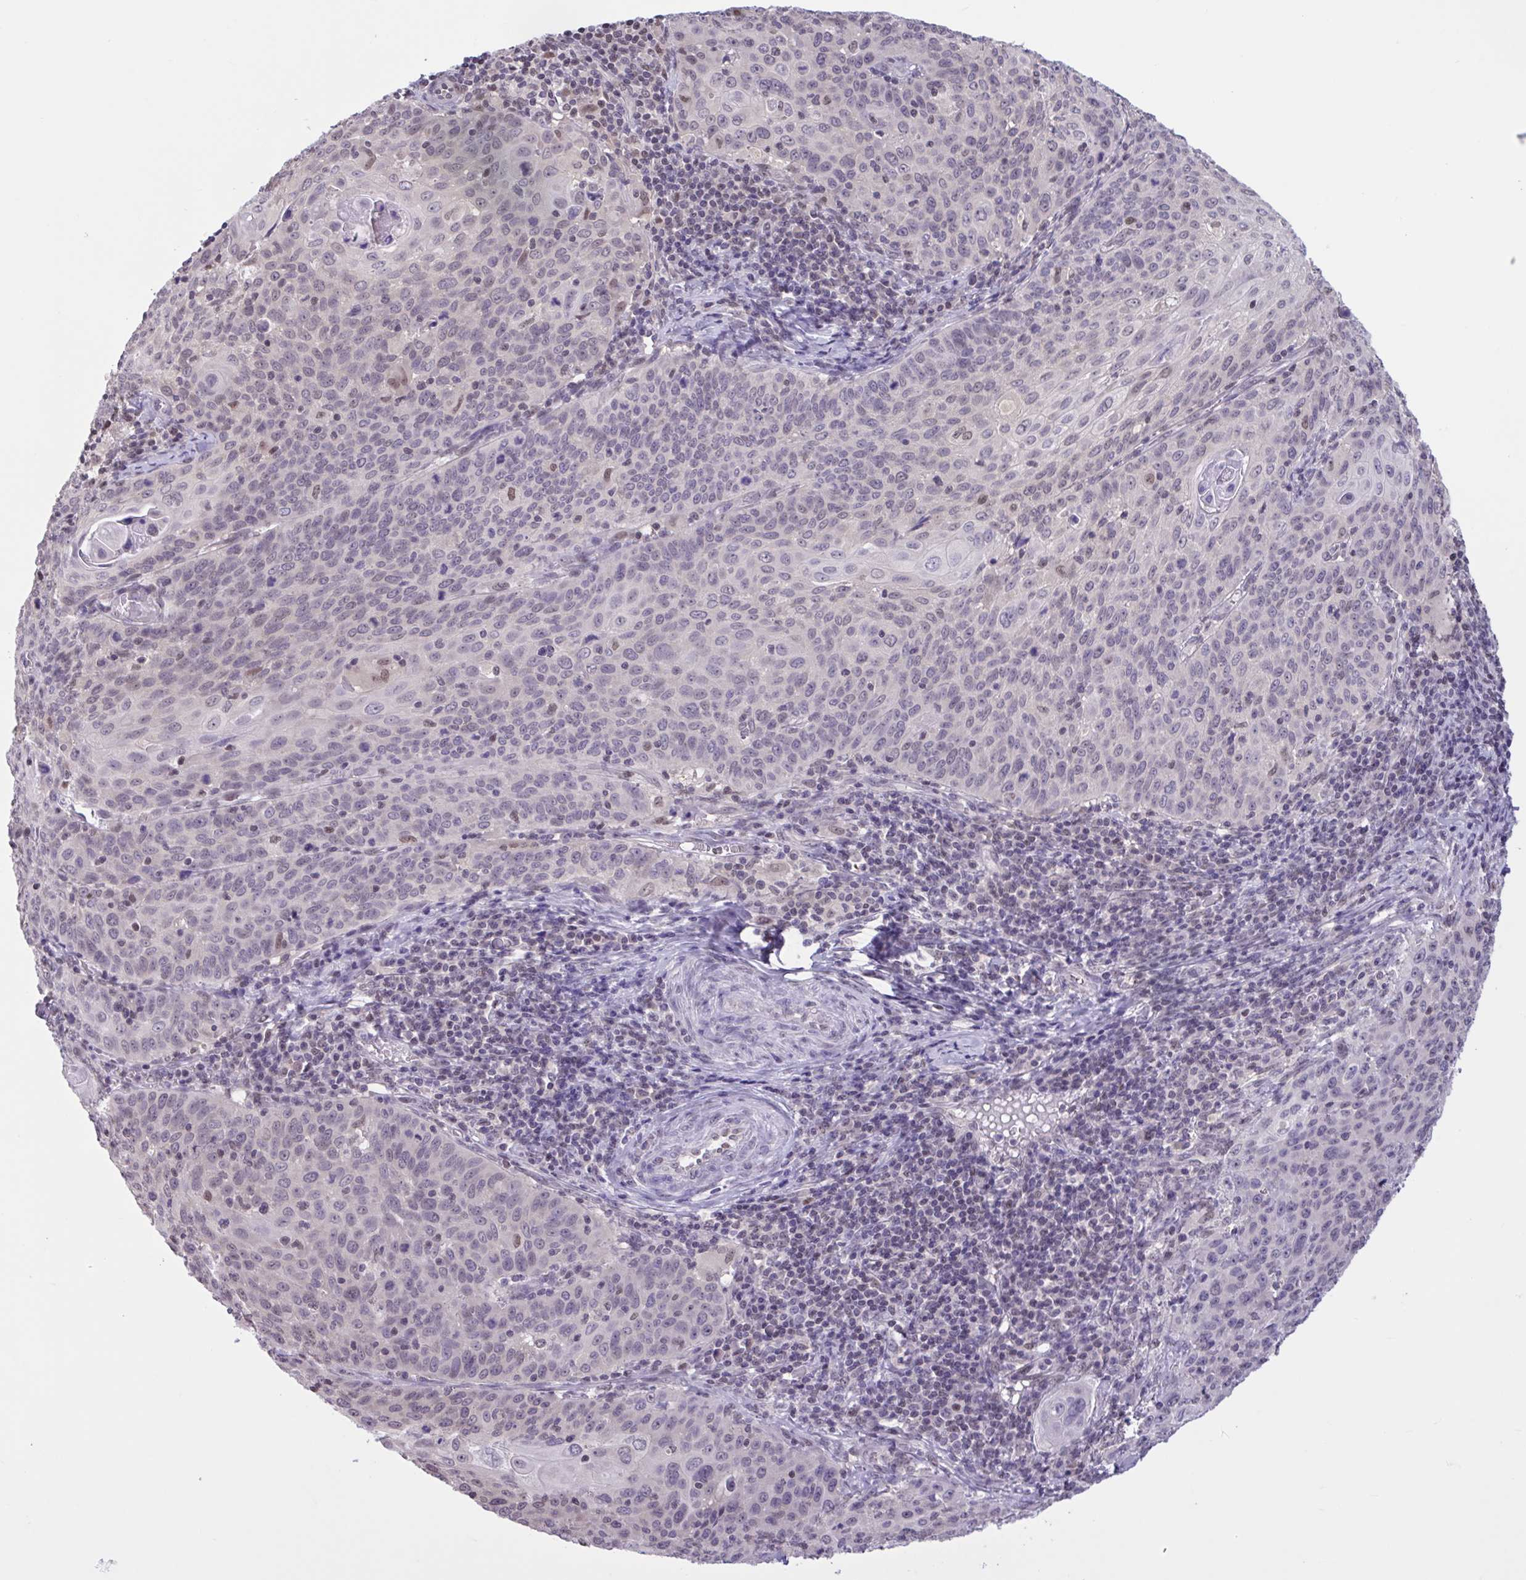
{"staining": {"intensity": "weak", "quantity": "<25%", "location": "nuclear"}, "tissue": "cervical cancer", "cell_type": "Tumor cells", "image_type": "cancer", "snomed": [{"axis": "morphology", "description": "Squamous cell carcinoma, NOS"}, {"axis": "topography", "description": "Cervix"}], "caption": "The immunohistochemistry (IHC) micrograph has no significant expression in tumor cells of cervical squamous cell carcinoma tissue. The staining is performed using DAB brown chromogen with nuclei counter-stained in using hematoxylin.", "gene": "RBL1", "patient": {"sex": "female", "age": 65}}